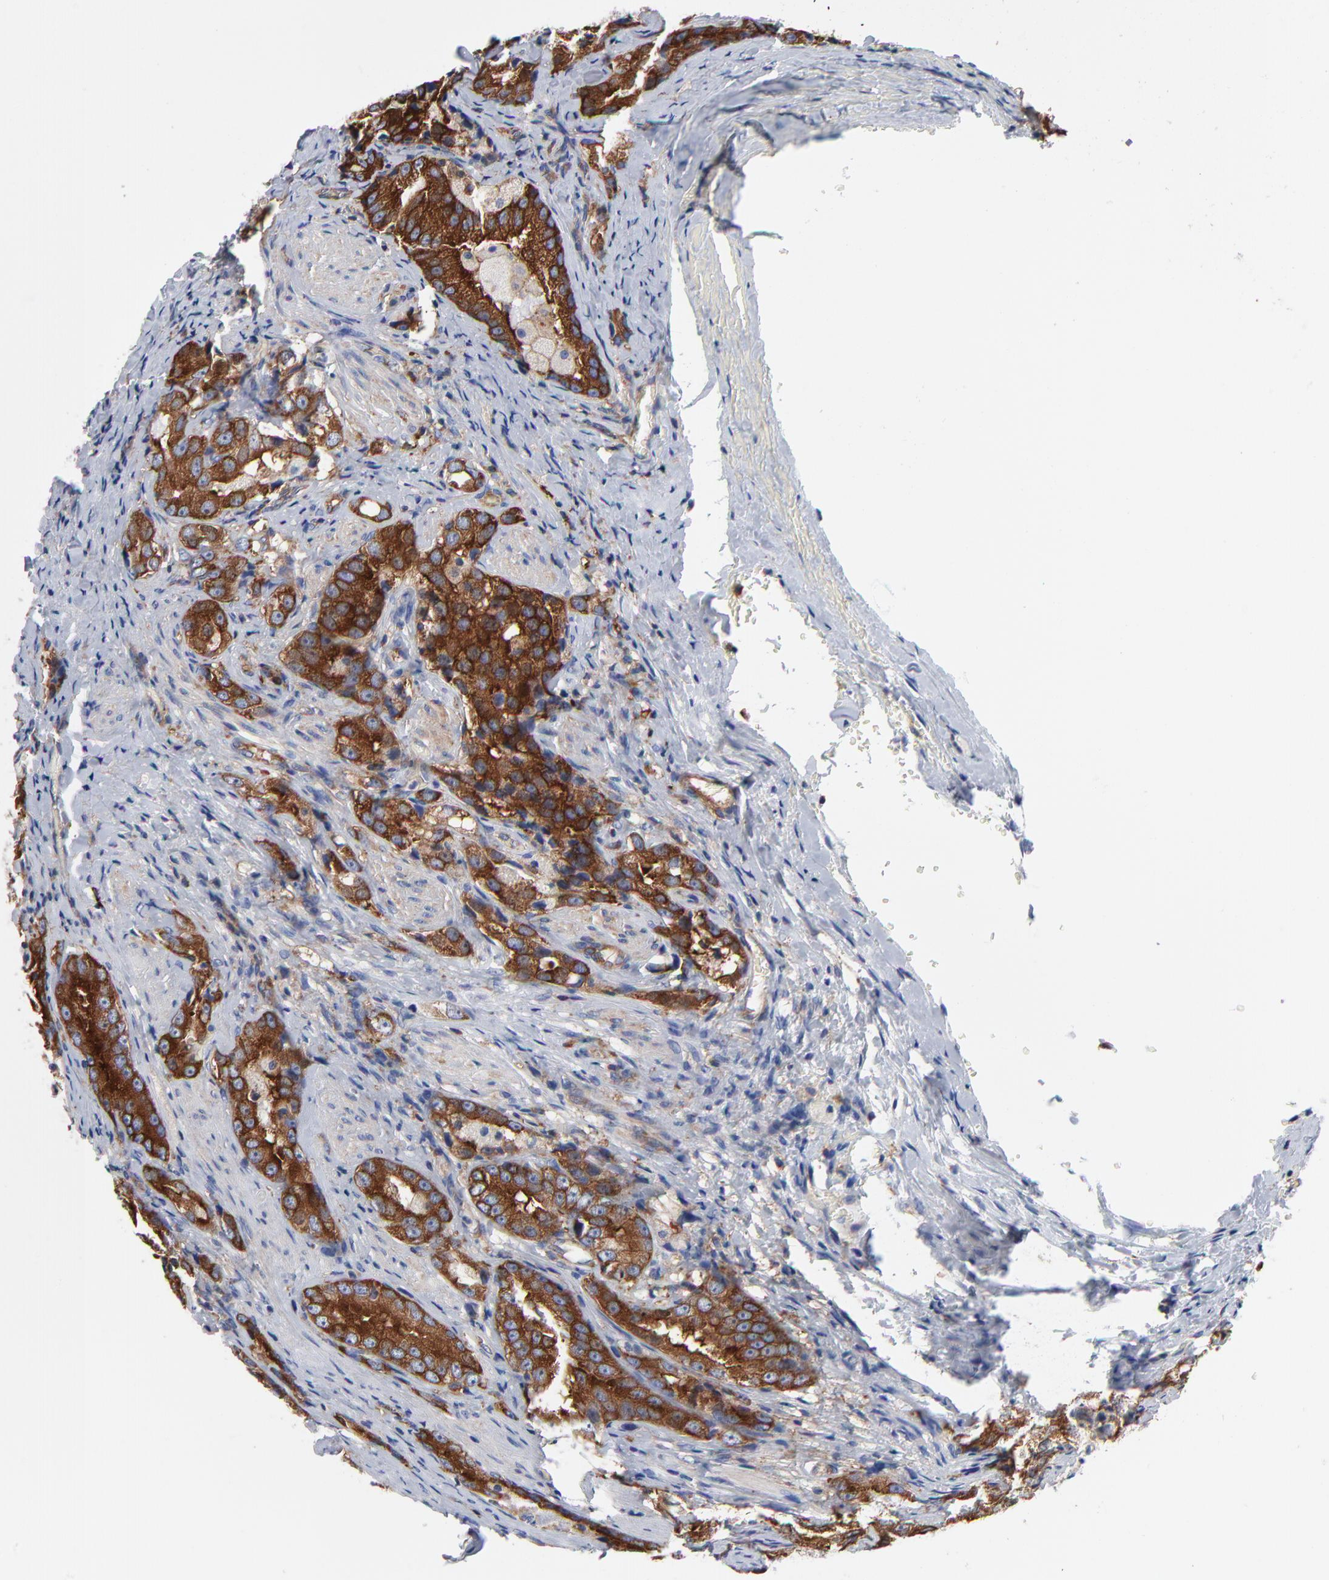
{"staining": {"intensity": "strong", "quantity": ">75%", "location": "cytoplasmic/membranous"}, "tissue": "prostate cancer", "cell_type": "Tumor cells", "image_type": "cancer", "snomed": [{"axis": "morphology", "description": "Adenocarcinoma, High grade"}, {"axis": "topography", "description": "Prostate"}], "caption": "This is an image of immunohistochemistry staining of high-grade adenocarcinoma (prostate), which shows strong staining in the cytoplasmic/membranous of tumor cells.", "gene": "CD2AP", "patient": {"sex": "male", "age": 63}}